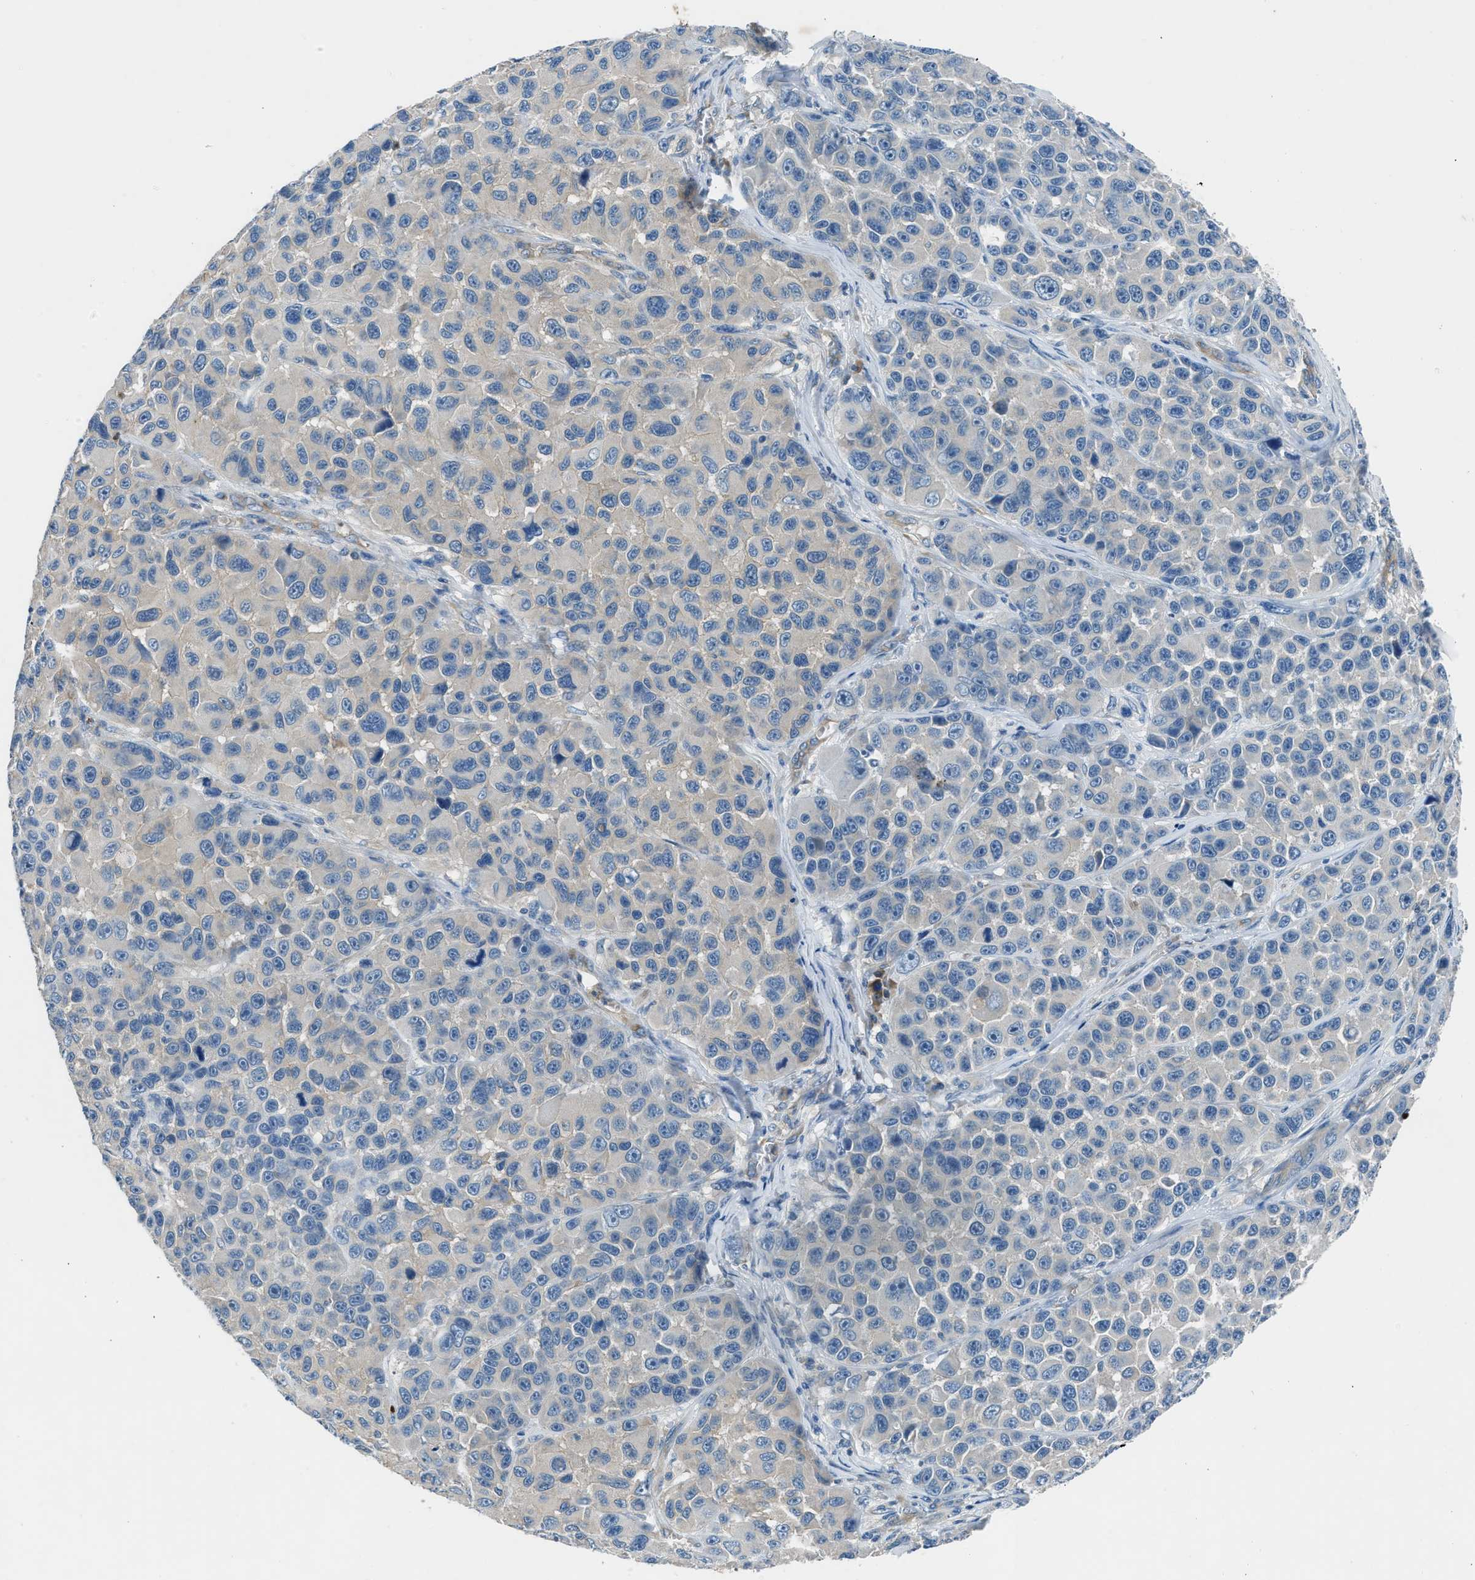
{"staining": {"intensity": "negative", "quantity": "none", "location": "none"}, "tissue": "melanoma", "cell_type": "Tumor cells", "image_type": "cancer", "snomed": [{"axis": "morphology", "description": "Malignant melanoma, NOS"}, {"axis": "topography", "description": "Skin"}], "caption": "A high-resolution micrograph shows immunohistochemistry (IHC) staining of melanoma, which displays no significant staining in tumor cells. (DAB (3,3'-diaminobenzidine) immunohistochemistry (IHC) visualized using brightfield microscopy, high magnification).", "gene": "BMP1", "patient": {"sex": "male", "age": 53}}